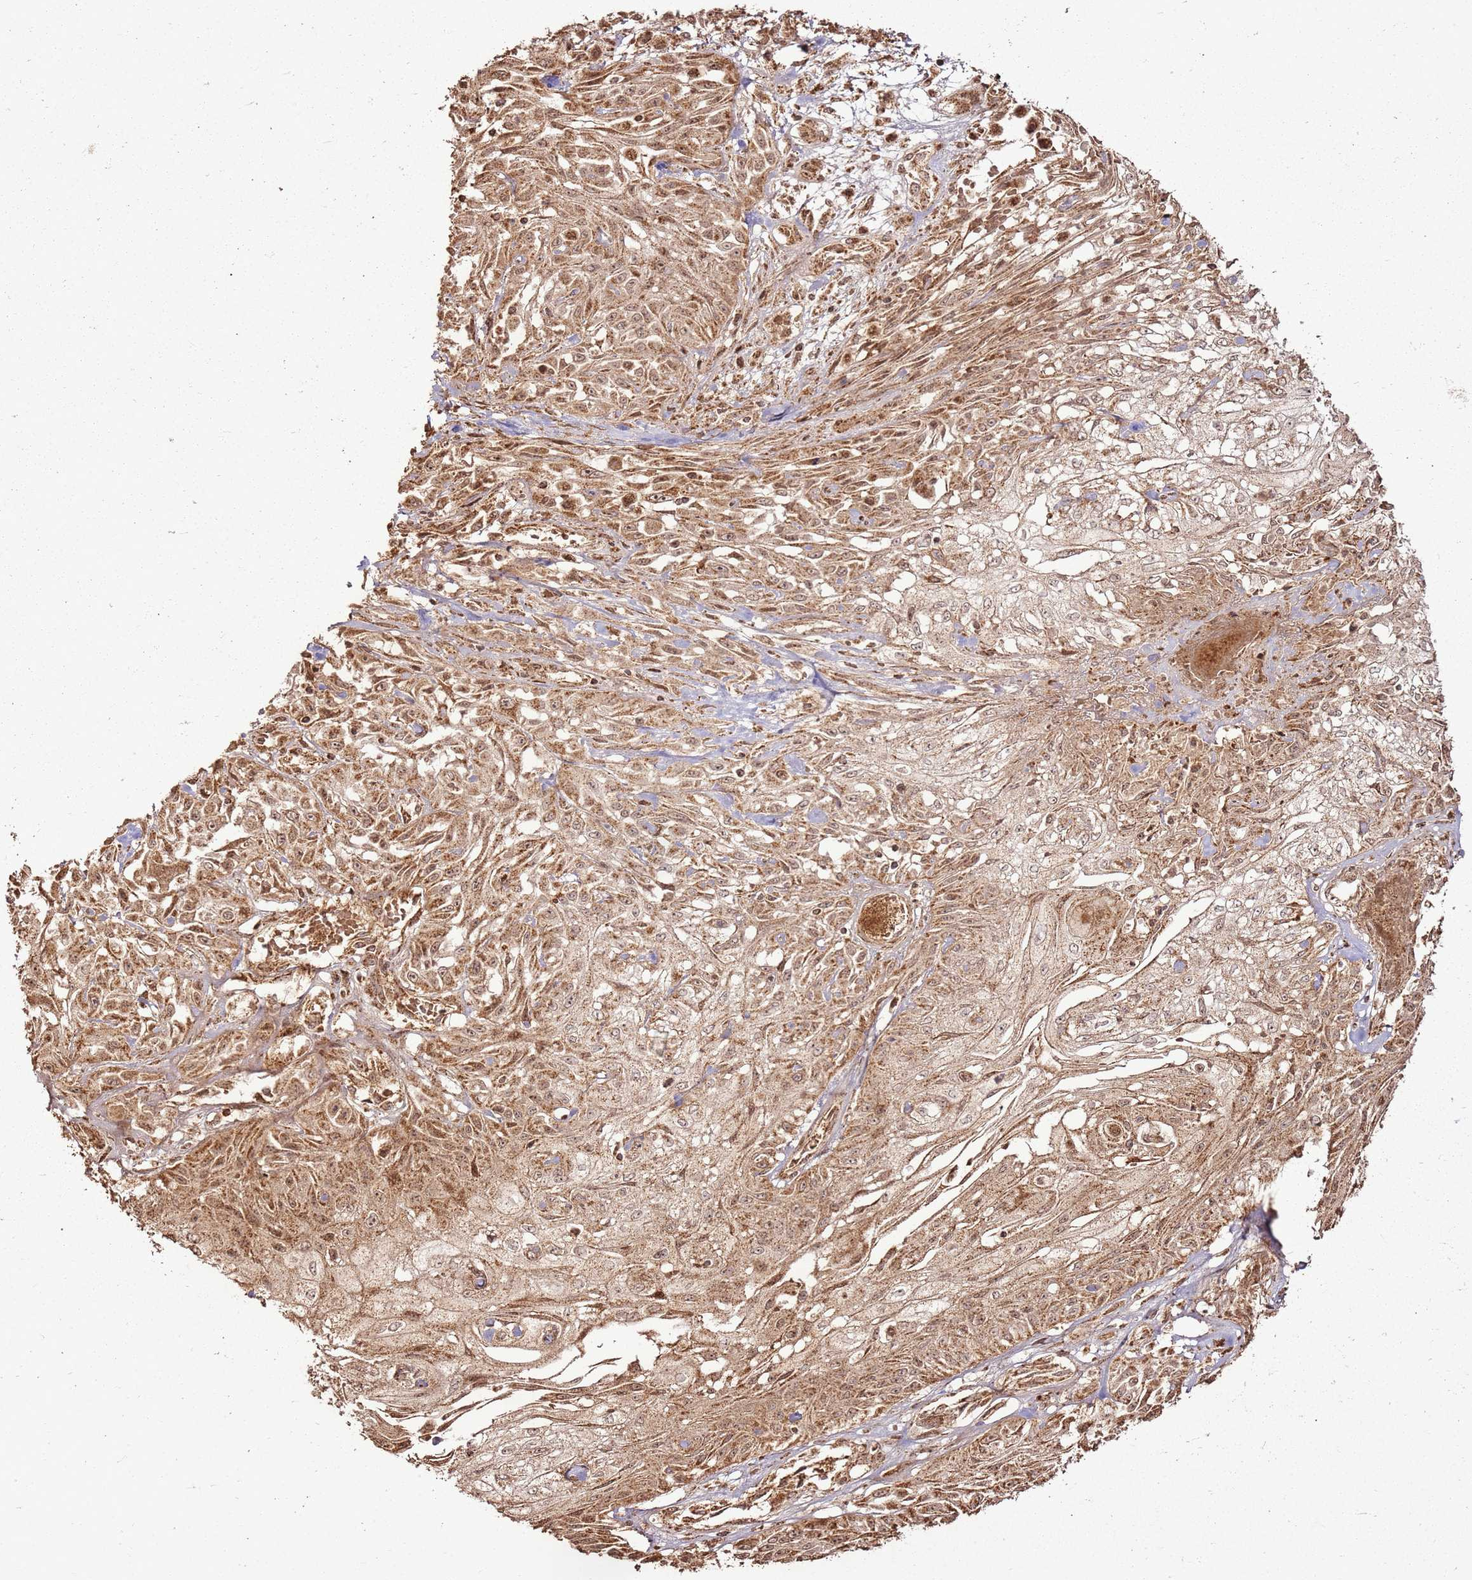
{"staining": {"intensity": "moderate", "quantity": ">75%", "location": "cytoplasmic/membranous,nuclear"}, "tissue": "skin cancer", "cell_type": "Tumor cells", "image_type": "cancer", "snomed": [{"axis": "morphology", "description": "Squamous cell carcinoma, NOS"}, {"axis": "morphology", "description": "Squamous cell carcinoma, metastatic, NOS"}, {"axis": "topography", "description": "Skin"}, {"axis": "topography", "description": "Lymph node"}], "caption": "Protein staining of skin cancer tissue reveals moderate cytoplasmic/membranous and nuclear positivity in about >75% of tumor cells.", "gene": "MRPS6", "patient": {"sex": "male", "age": 75}}